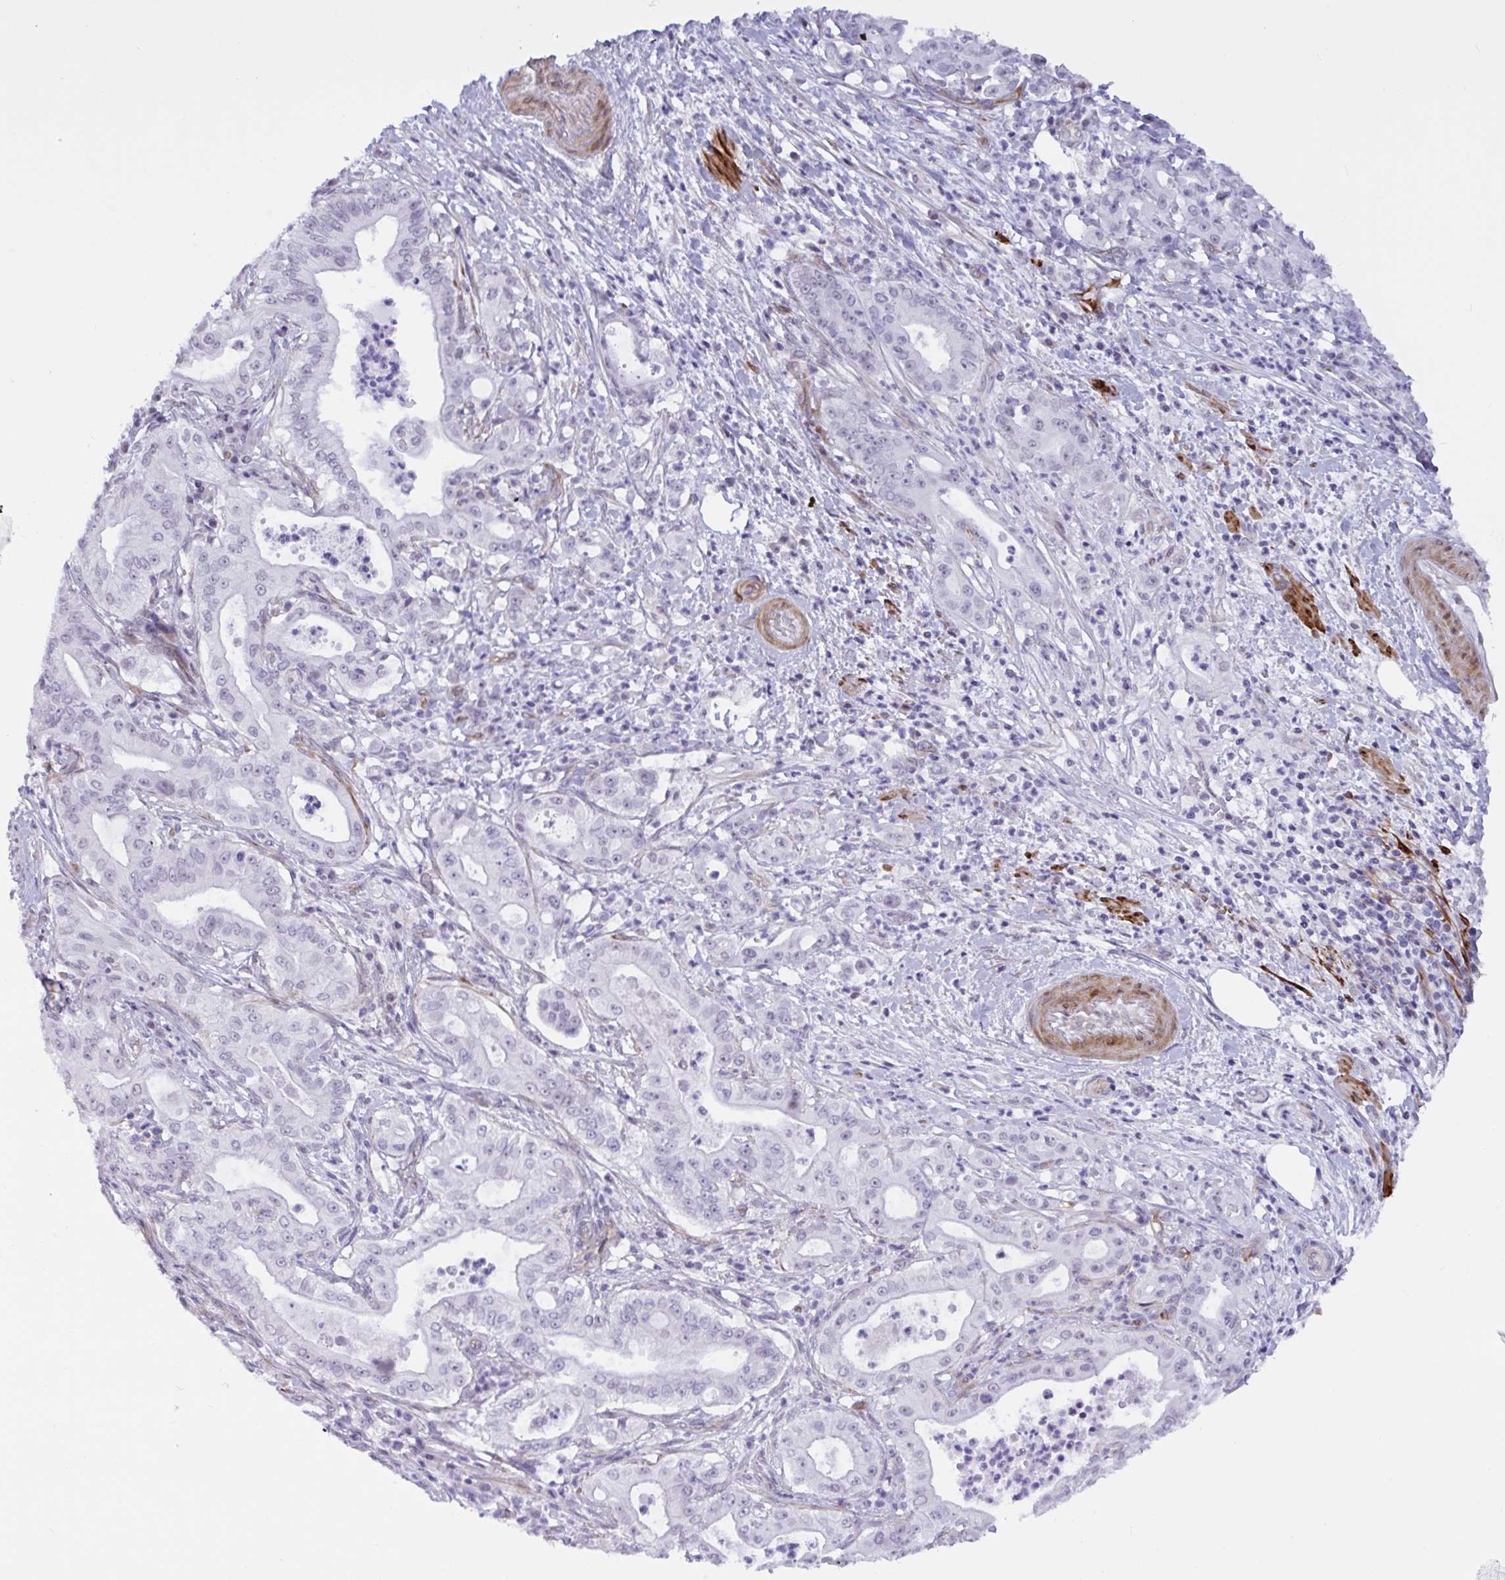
{"staining": {"intensity": "negative", "quantity": "none", "location": "none"}, "tissue": "pancreatic cancer", "cell_type": "Tumor cells", "image_type": "cancer", "snomed": [{"axis": "morphology", "description": "Adenocarcinoma, NOS"}, {"axis": "topography", "description": "Pancreas"}], "caption": "A high-resolution photomicrograph shows IHC staining of adenocarcinoma (pancreatic), which shows no significant positivity in tumor cells.", "gene": "EML1", "patient": {"sex": "male", "age": 71}}